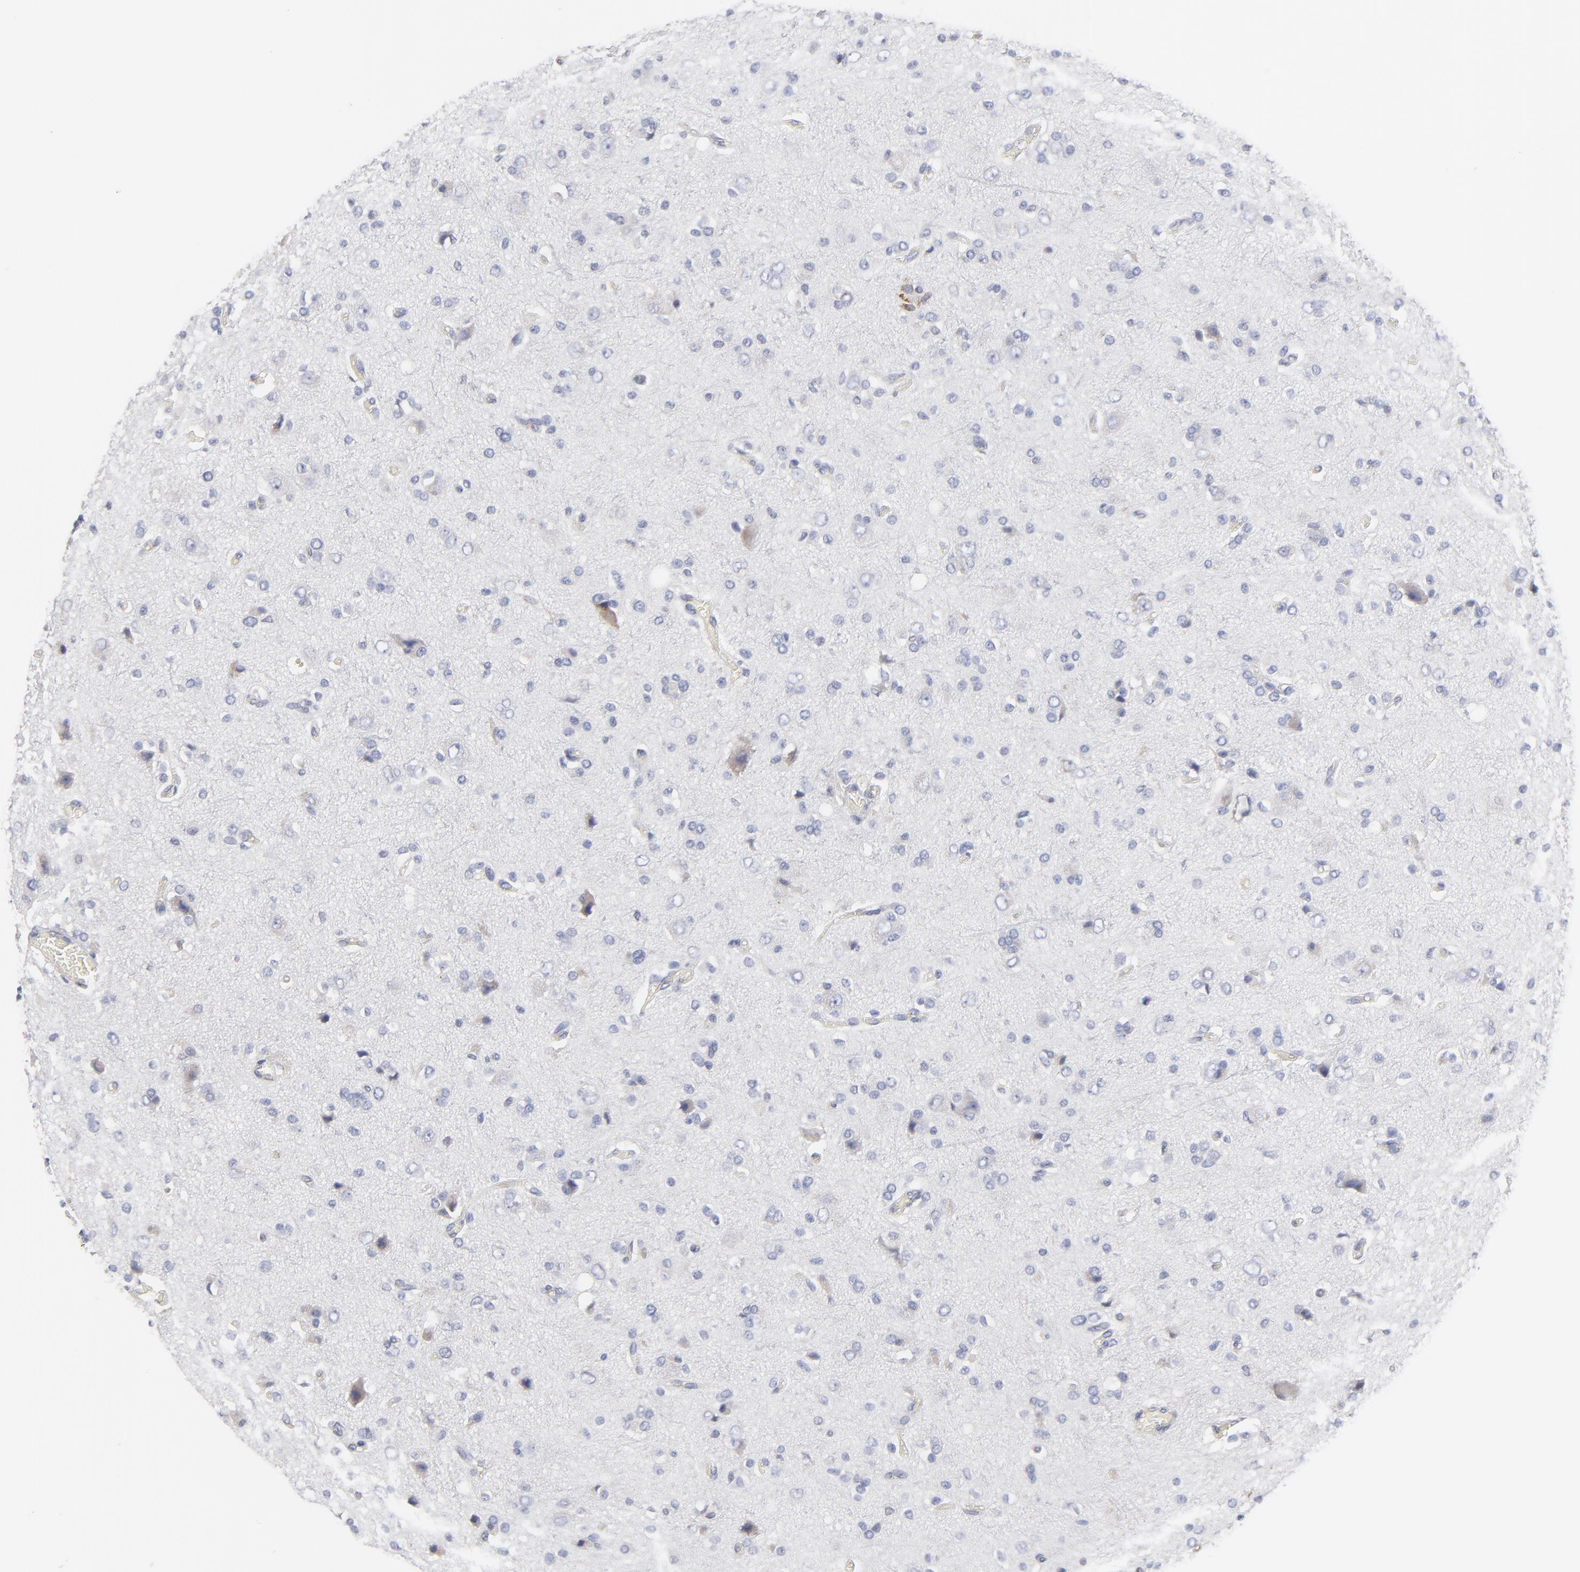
{"staining": {"intensity": "weak", "quantity": "<25%", "location": "cytoplasmic/membranous"}, "tissue": "glioma", "cell_type": "Tumor cells", "image_type": "cancer", "snomed": [{"axis": "morphology", "description": "Glioma, malignant, High grade"}, {"axis": "topography", "description": "Brain"}], "caption": "Glioma stained for a protein using IHC reveals no positivity tumor cells.", "gene": "TRIM22", "patient": {"sex": "male", "age": 47}}